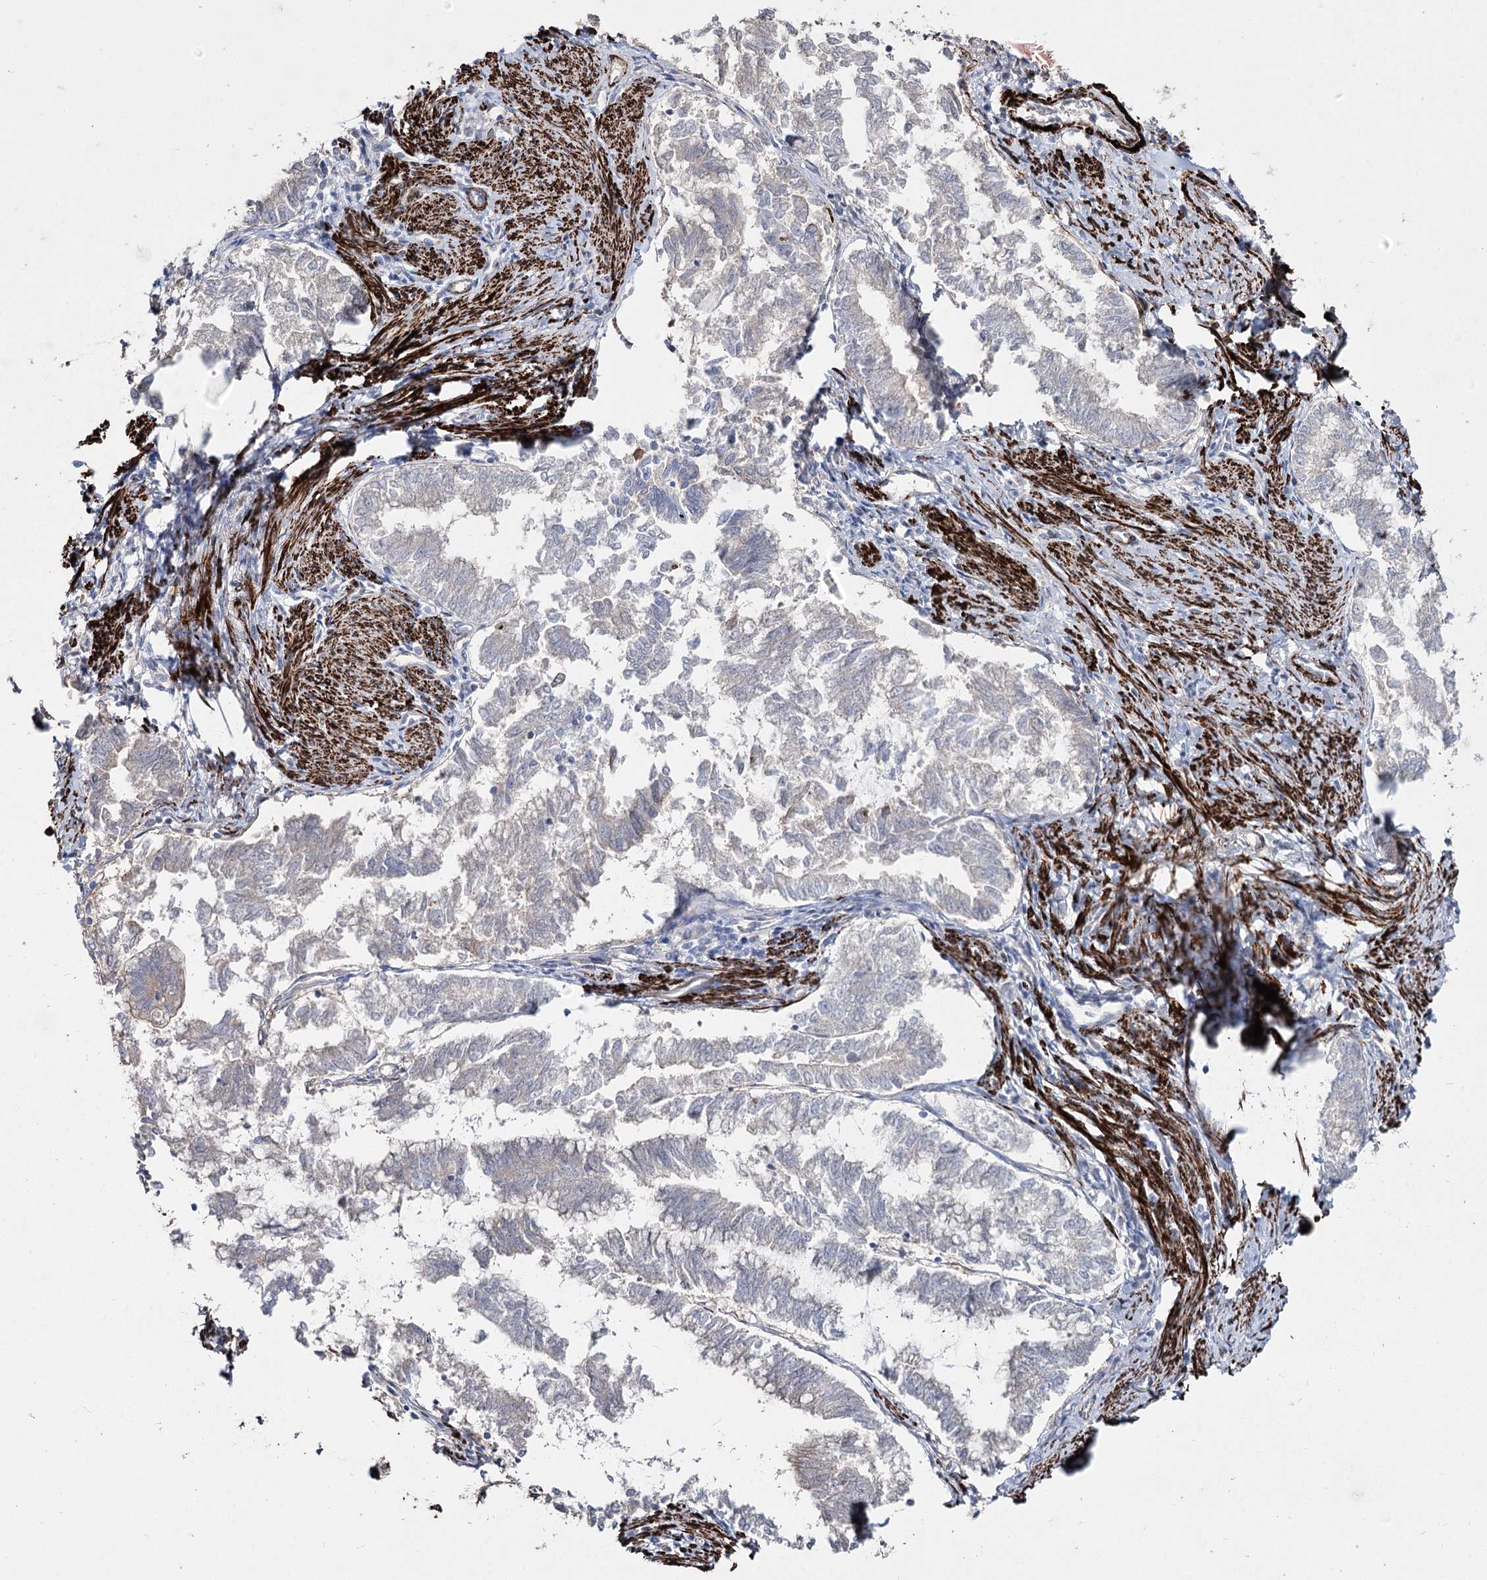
{"staining": {"intensity": "negative", "quantity": "none", "location": "none"}, "tissue": "endometrial cancer", "cell_type": "Tumor cells", "image_type": "cancer", "snomed": [{"axis": "morphology", "description": "Adenocarcinoma, NOS"}, {"axis": "topography", "description": "Endometrium"}], "caption": "The histopathology image displays no significant expression in tumor cells of adenocarcinoma (endometrial). (DAB immunohistochemistry (IHC) with hematoxylin counter stain).", "gene": "SUMF1", "patient": {"sex": "female", "age": 79}}